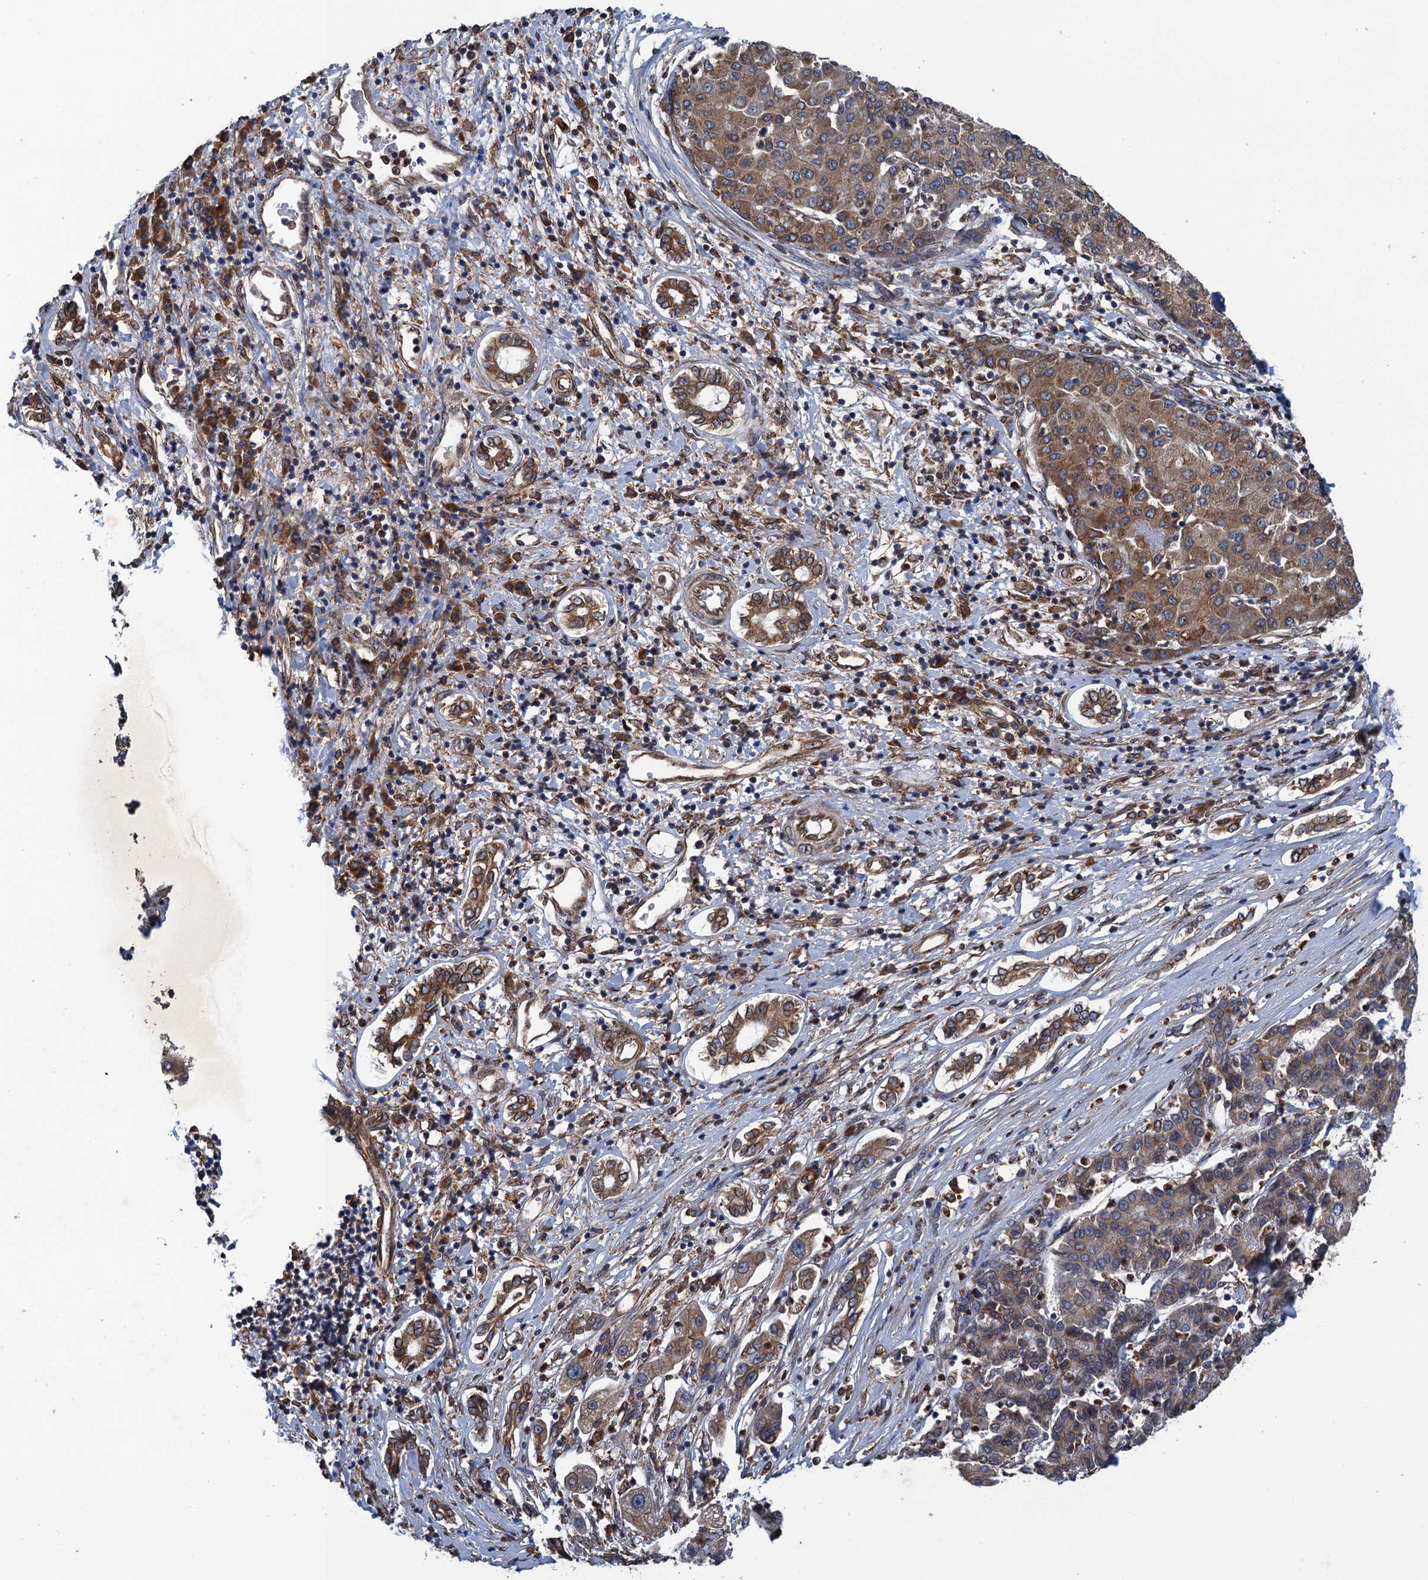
{"staining": {"intensity": "moderate", "quantity": ">75%", "location": "cytoplasmic/membranous"}, "tissue": "liver cancer", "cell_type": "Tumor cells", "image_type": "cancer", "snomed": [{"axis": "morphology", "description": "Carcinoma, Hepatocellular, NOS"}, {"axis": "topography", "description": "Liver"}], "caption": "Liver cancer stained with DAB IHC shows medium levels of moderate cytoplasmic/membranous positivity in about >75% of tumor cells.", "gene": "ARMC5", "patient": {"sex": "male", "age": 65}}